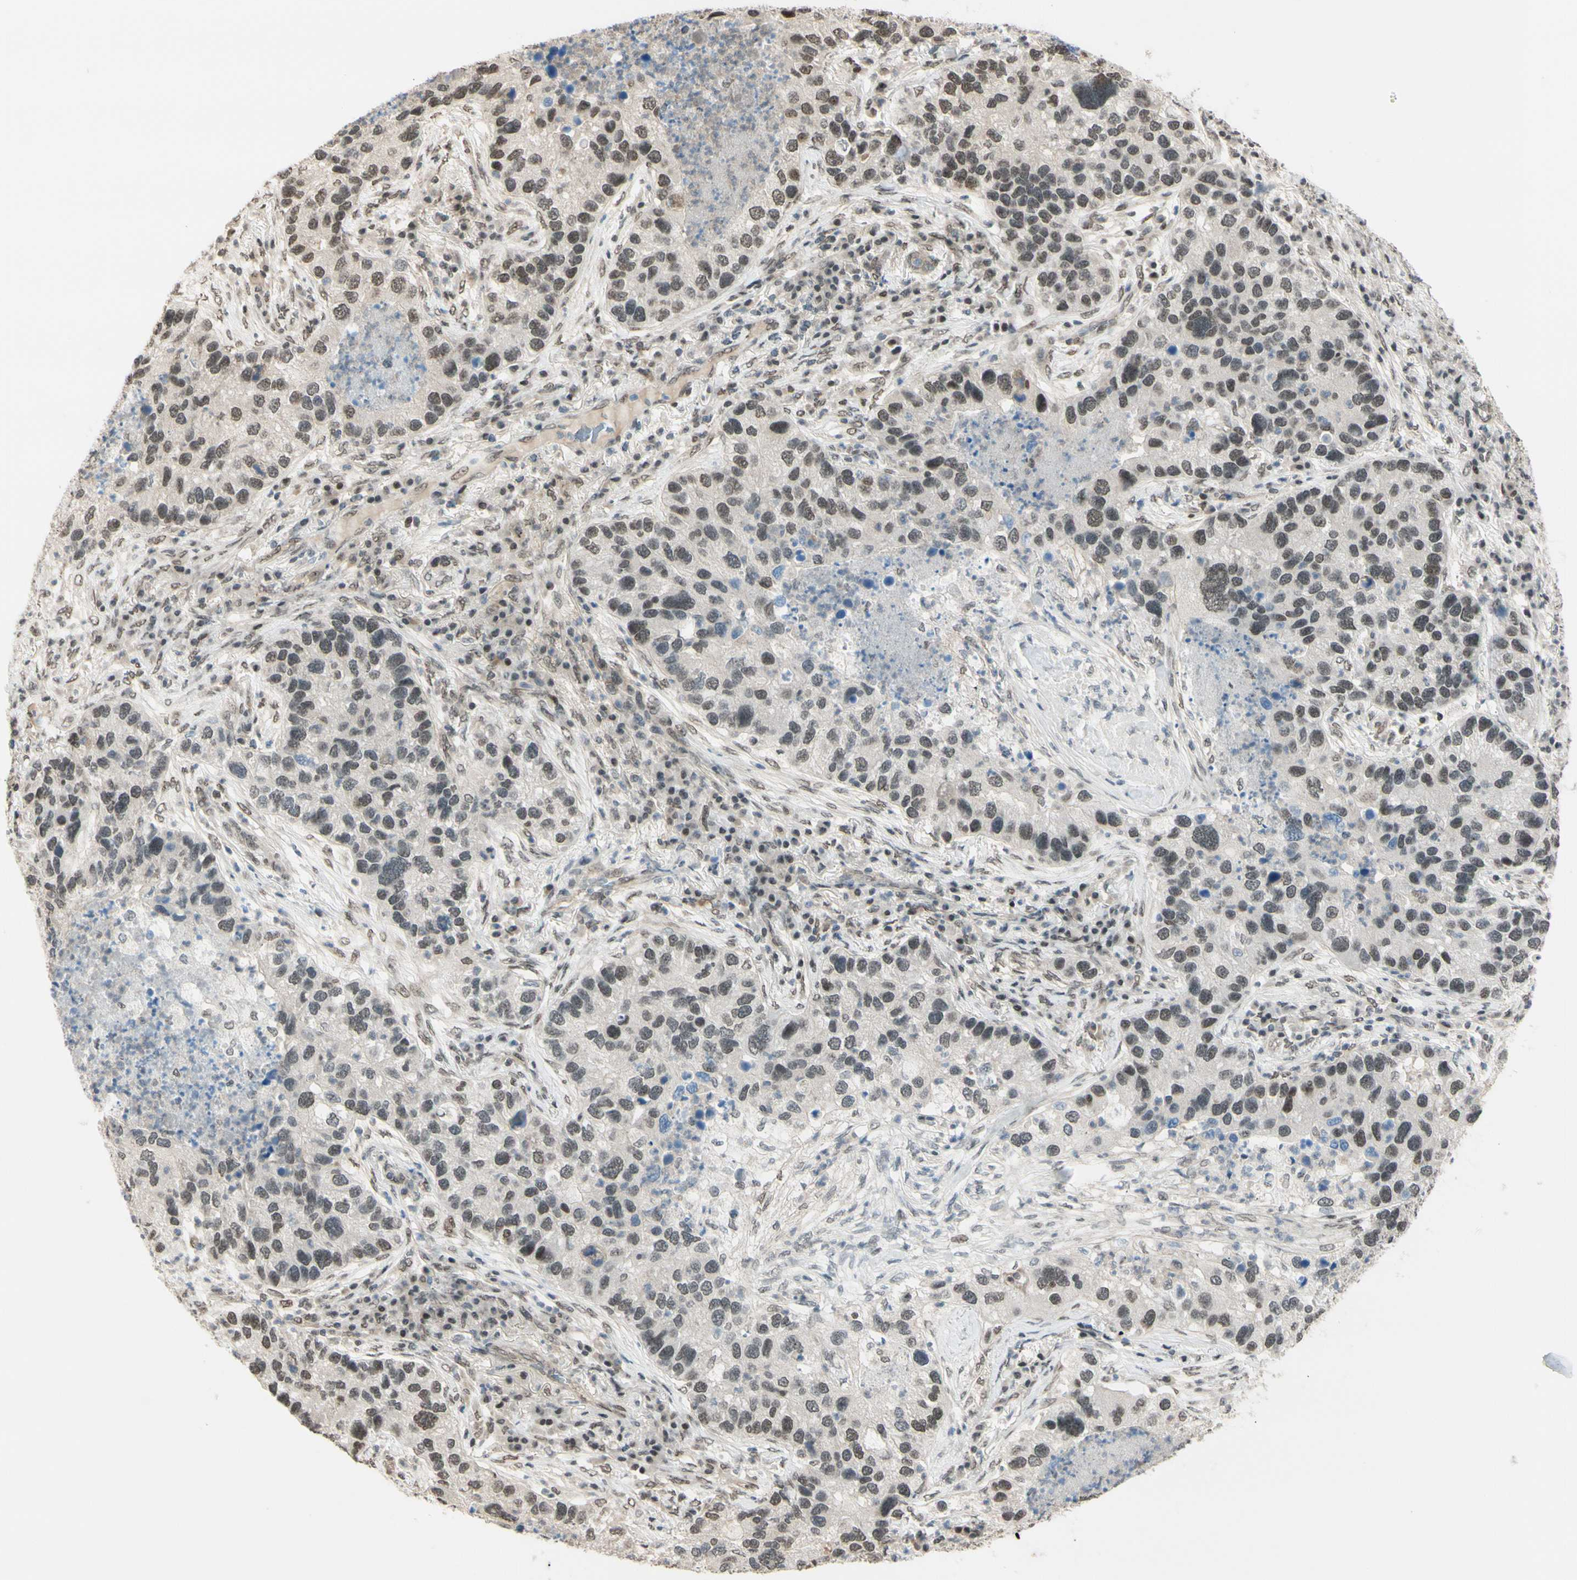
{"staining": {"intensity": "weak", "quantity": "25%-75%", "location": "nuclear"}, "tissue": "lung cancer", "cell_type": "Tumor cells", "image_type": "cancer", "snomed": [{"axis": "morphology", "description": "Normal tissue, NOS"}, {"axis": "morphology", "description": "Adenocarcinoma, NOS"}, {"axis": "topography", "description": "Bronchus"}, {"axis": "topography", "description": "Lung"}], "caption": "An image of human lung cancer stained for a protein exhibits weak nuclear brown staining in tumor cells. (Stains: DAB in brown, nuclei in blue, Microscopy: brightfield microscopy at high magnification).", "gene": "SUFU", "patient": {"sex": "male", "age": 54}}